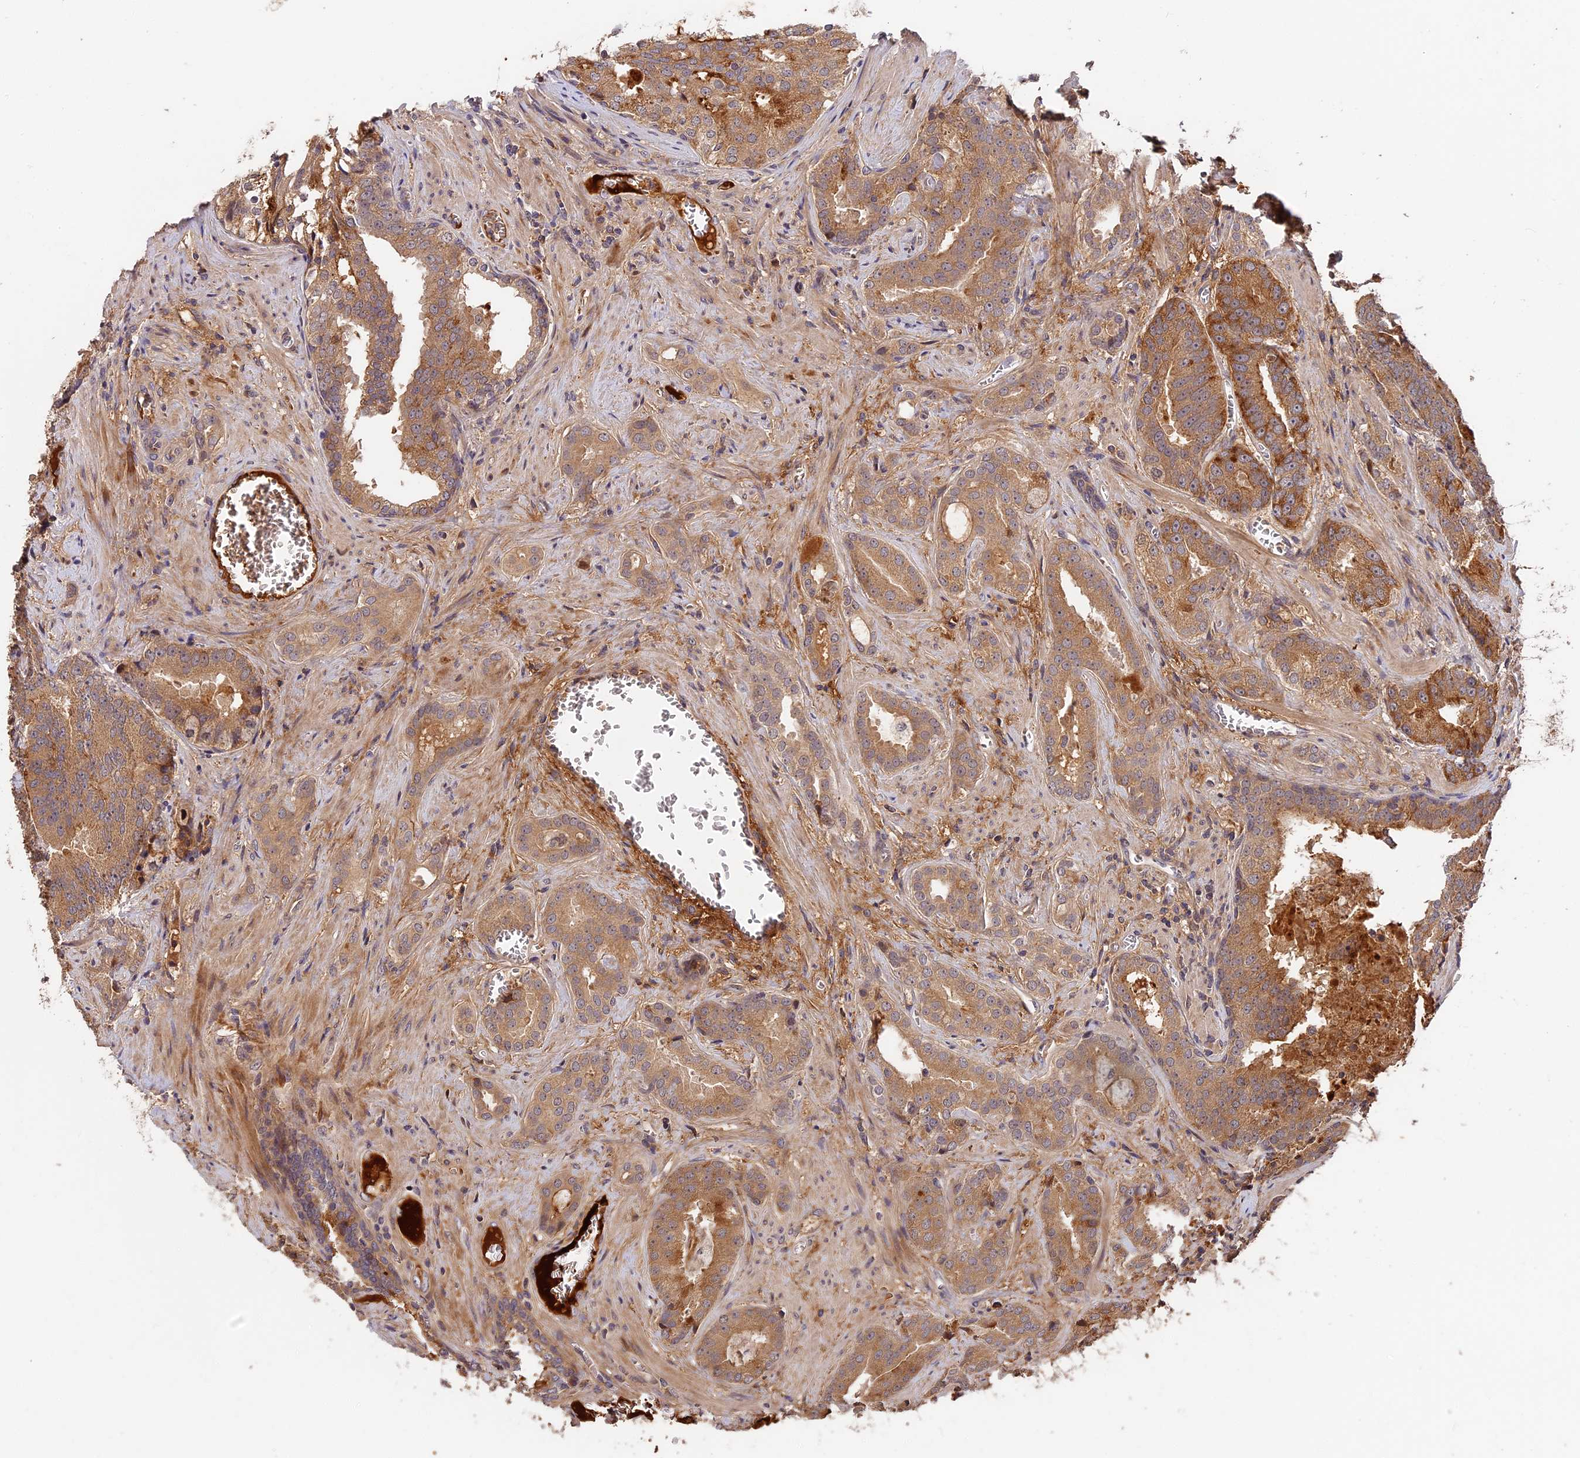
{"staining": {"intensity": "moderate", "quantity": ">75%", "location": "cytoplasmic/membranous"}, "tissue": "prostate cancer", "cell_type": "Tumor cells", "image_type": "cancer", "snomed": [{"axis": "morphology", "description": "Adenocarcinoma, High grade"}, {"axis": "topography", "description": "Prostate"}], "caption": "Immunohistochemistry (DAB) staining of prostate cancer displays moderate cytoplasmic/membranous protein expression in about >75% of tumor cells.", "gene": "ITIH1", "patient": {"sex": "male", "age": 55}}